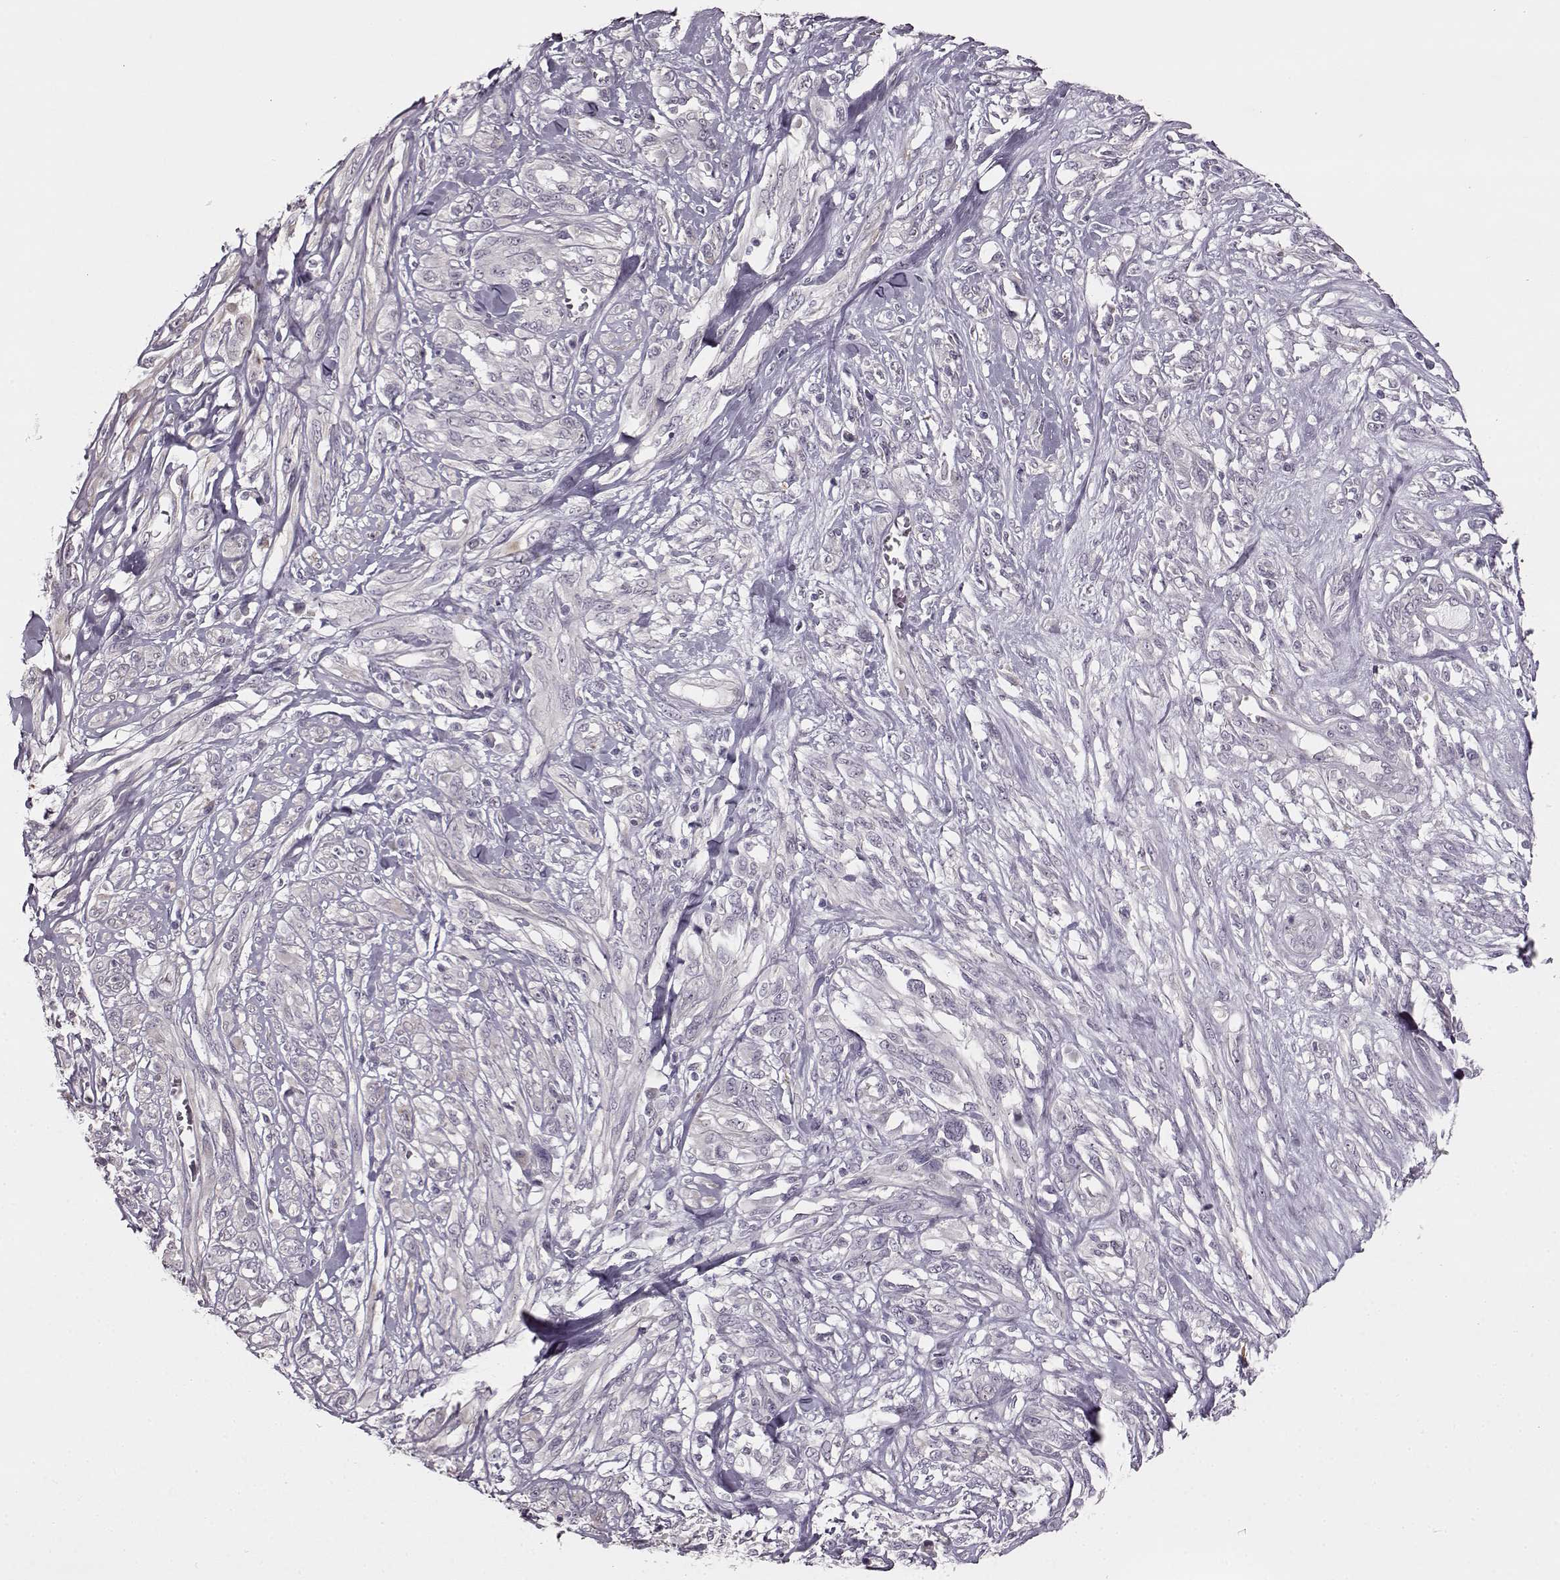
{"staining": {"intensity": "negative", "quantity": "none", "location": "none"}, "tissue": "melanoma", "cell_type": "Tumor cells", "image_type": "cancer", "snomed": [{"axis": "morphology", "description": "Malignant melanoma, NOS"}, {"axis": "topography", "description": "Skin"}], "caption": "Immunohistochemistry of human malignant melanoma exhibits no positivity in tumor cells. (DAB (3,3'-diaminobenzidine) IHC with hematoxylin counter stain).", "gene": "MAP6D1", "patient": {"sex": "female", "age": 91}}